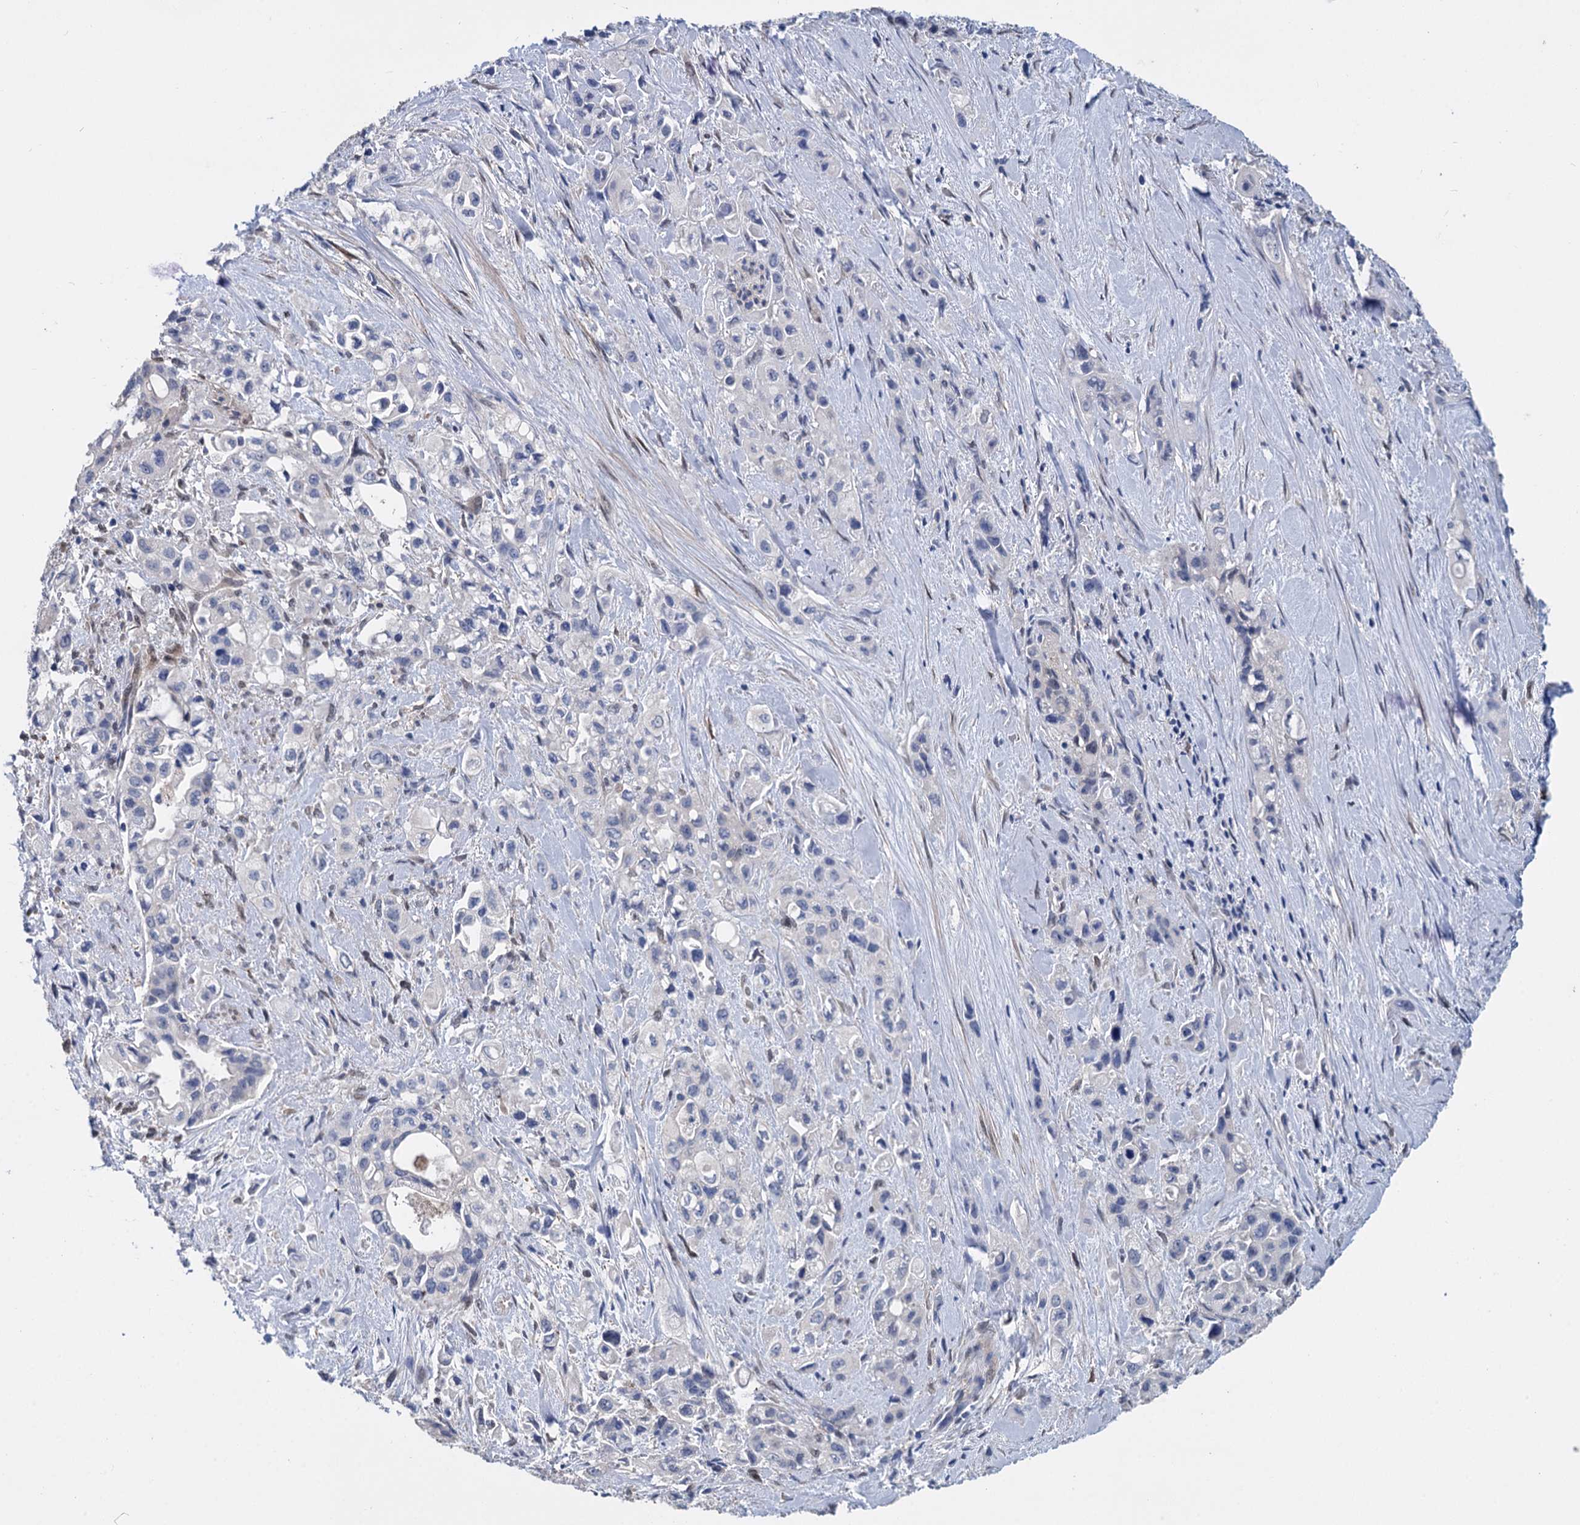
{"staining": {"intensity": "negative", "quantity": "none", "location": "none"}, "tissue": "pancreatic cancer", "cell_type": "Tumor cells", "image_type": "cancer", "snomed": [{"axis": "morphology", "description": "Adenocarcinoma, NOS"}, {"axis": "topography", "description": "Pancreas"}], "caption": "Immunohistochemical staining of pancreatic cancer displays no significant staining in tumor cells.", "gene": "GSTM3", "patient": {"sex": "female", "age": 66}}